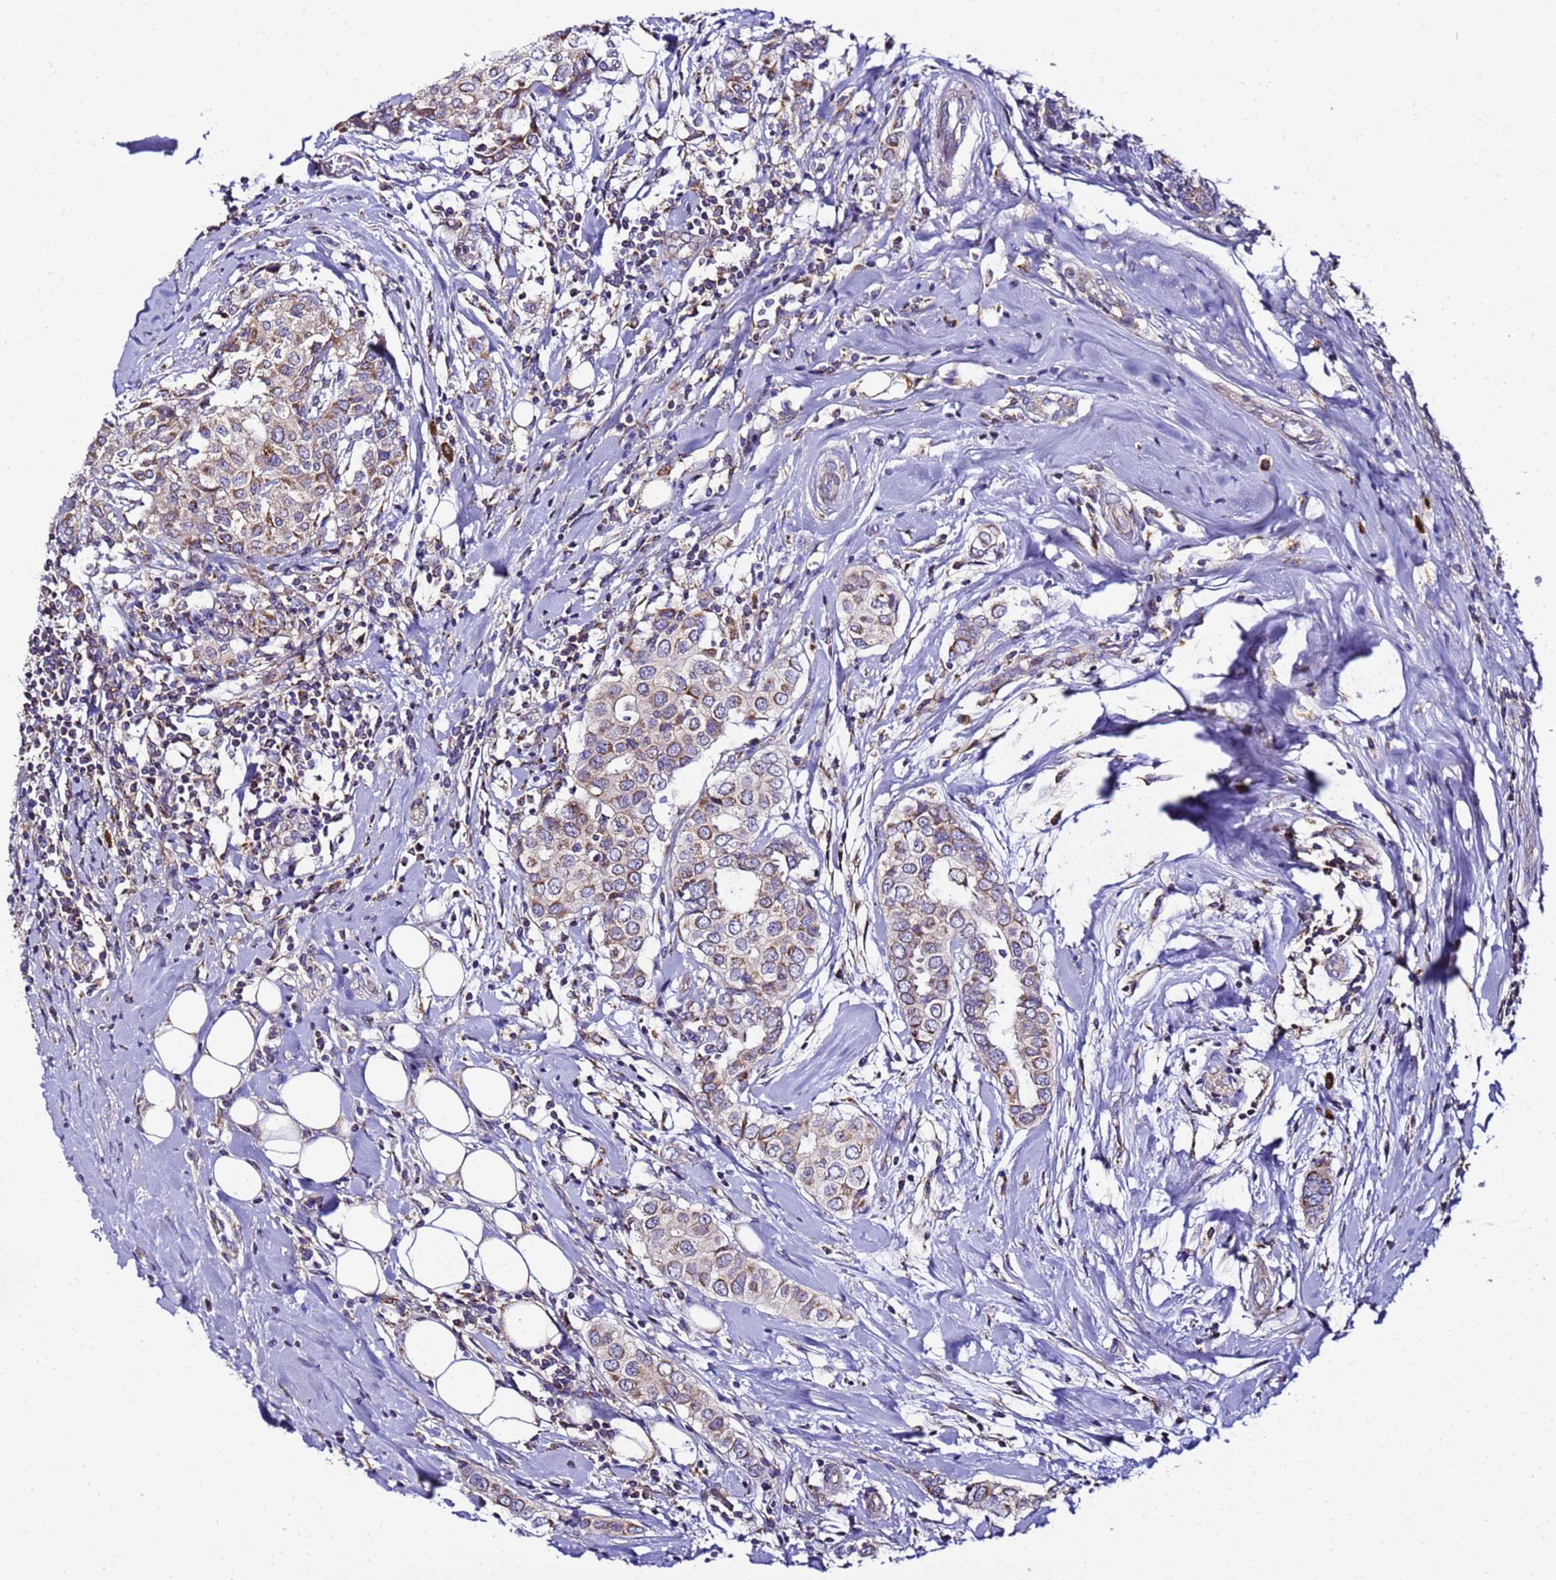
{"staining": {"intensity": "moderate", "quantity": "<25%", "location": "cytoplasmic/membranous"}, "tissue": "breast cancer", "cell_type": "Tumor cells", "image_type": "cancer", "snomed": [{"axis": "morphology", "description": "Lobular carcinoma"}, {"axis": "topography", "description": "Breast"}], "caption": "This histopathology image reveals breast lobular carcinoma stained with immunohistochemistry to label a protein in brown. The cytoplasmic/membranous of tumor cells show moderate positivity for the protein. Nuclei are counter-stained blue.", "gene": "HIGD2A", "patient": {"sex": "female", "age": 51}}